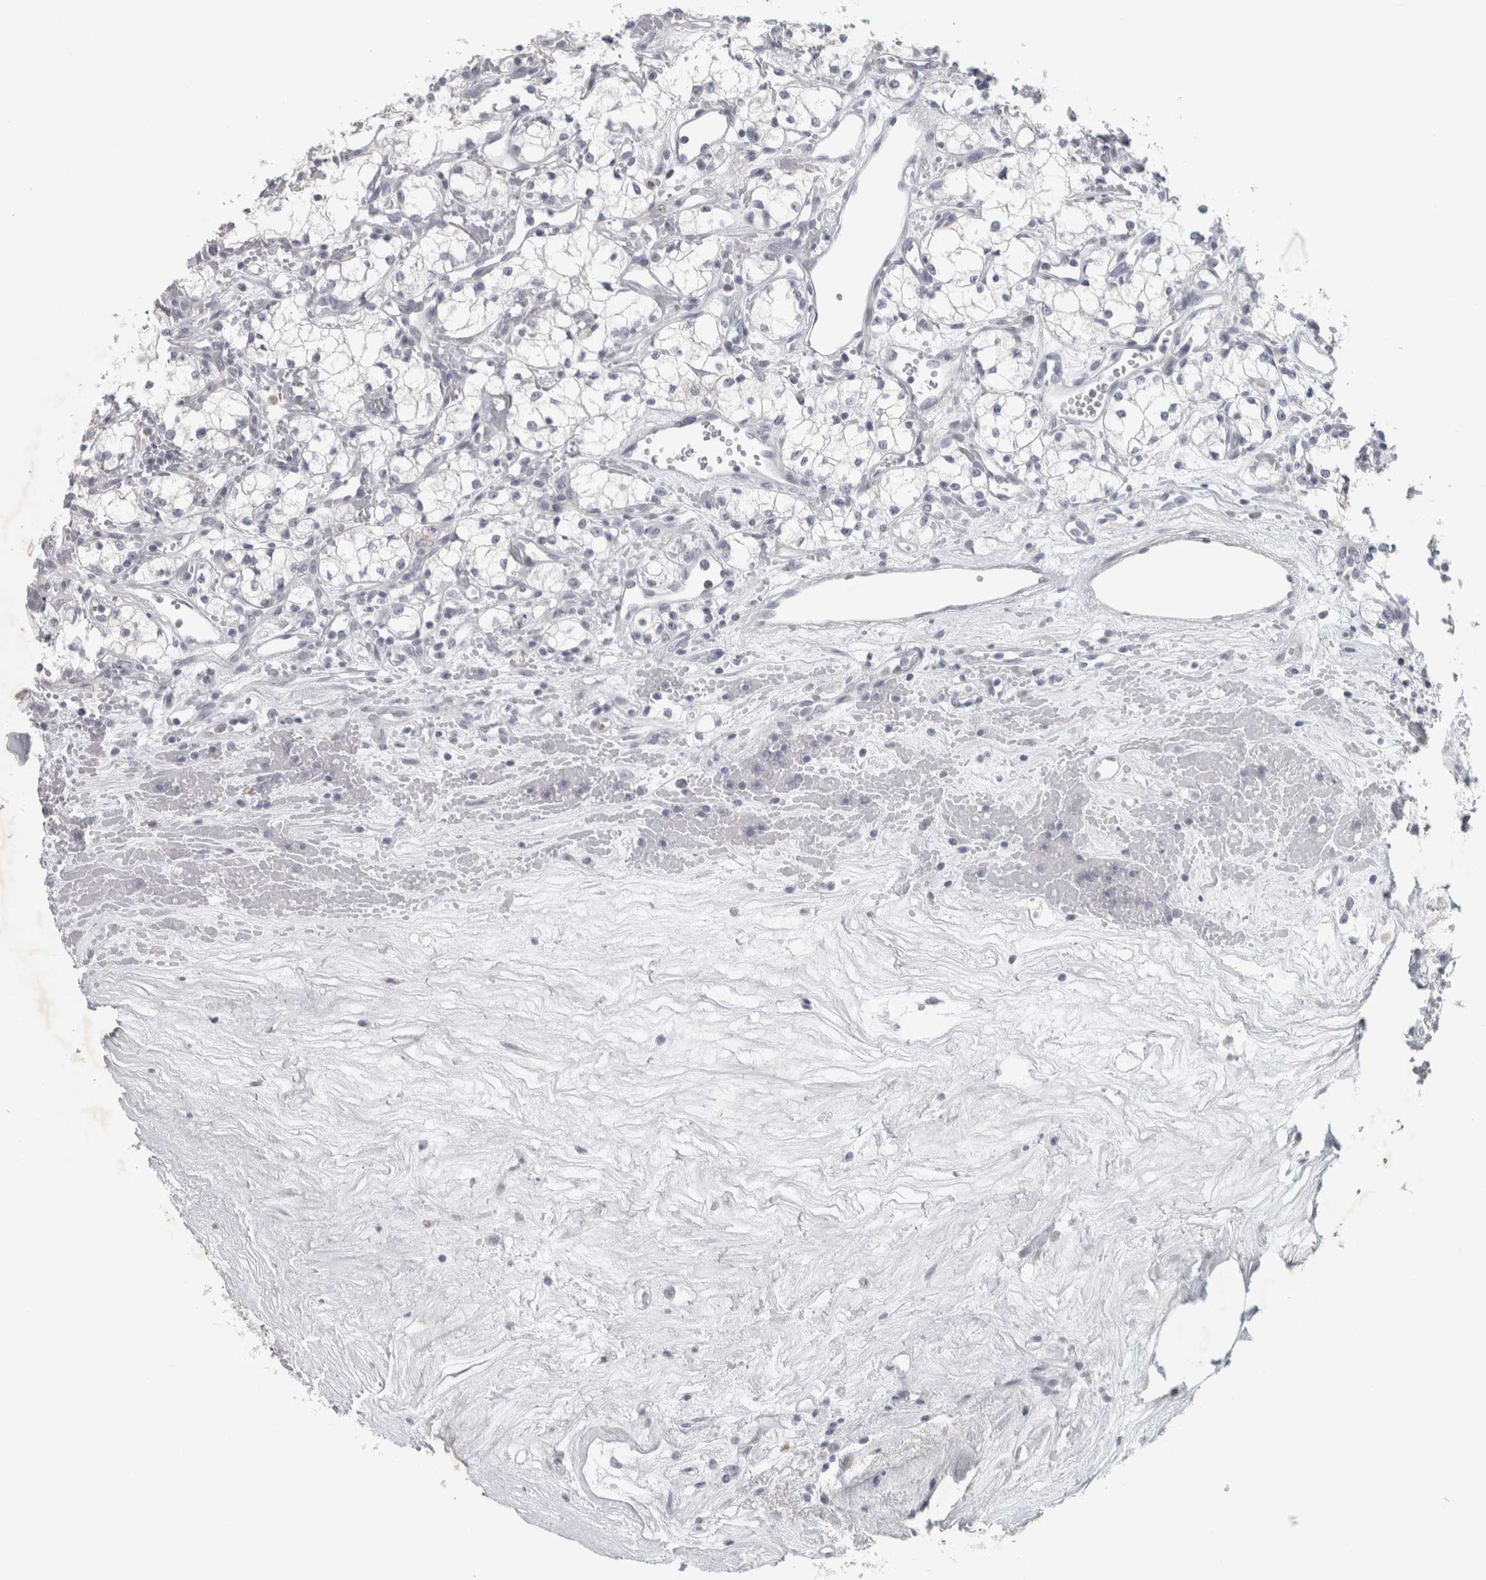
{"staining": {"intensity": "negative", "quantity": "none", "location": "none"}, "tissue": "renal cancer", "cell_type": "Tumor cells", "image_type": "cancer", "snomed": [{"axis": "morphology", "description": "Adenocarcinoma, NOS"}, {"axis": "topography", "description": "Kidney"}], "caption": "Tumor cells are negative for protein expression in human renal cancer (adenocarcinoma).", "gene": "PTPRN2", "patient": {"sex": "male", "age": 59}}